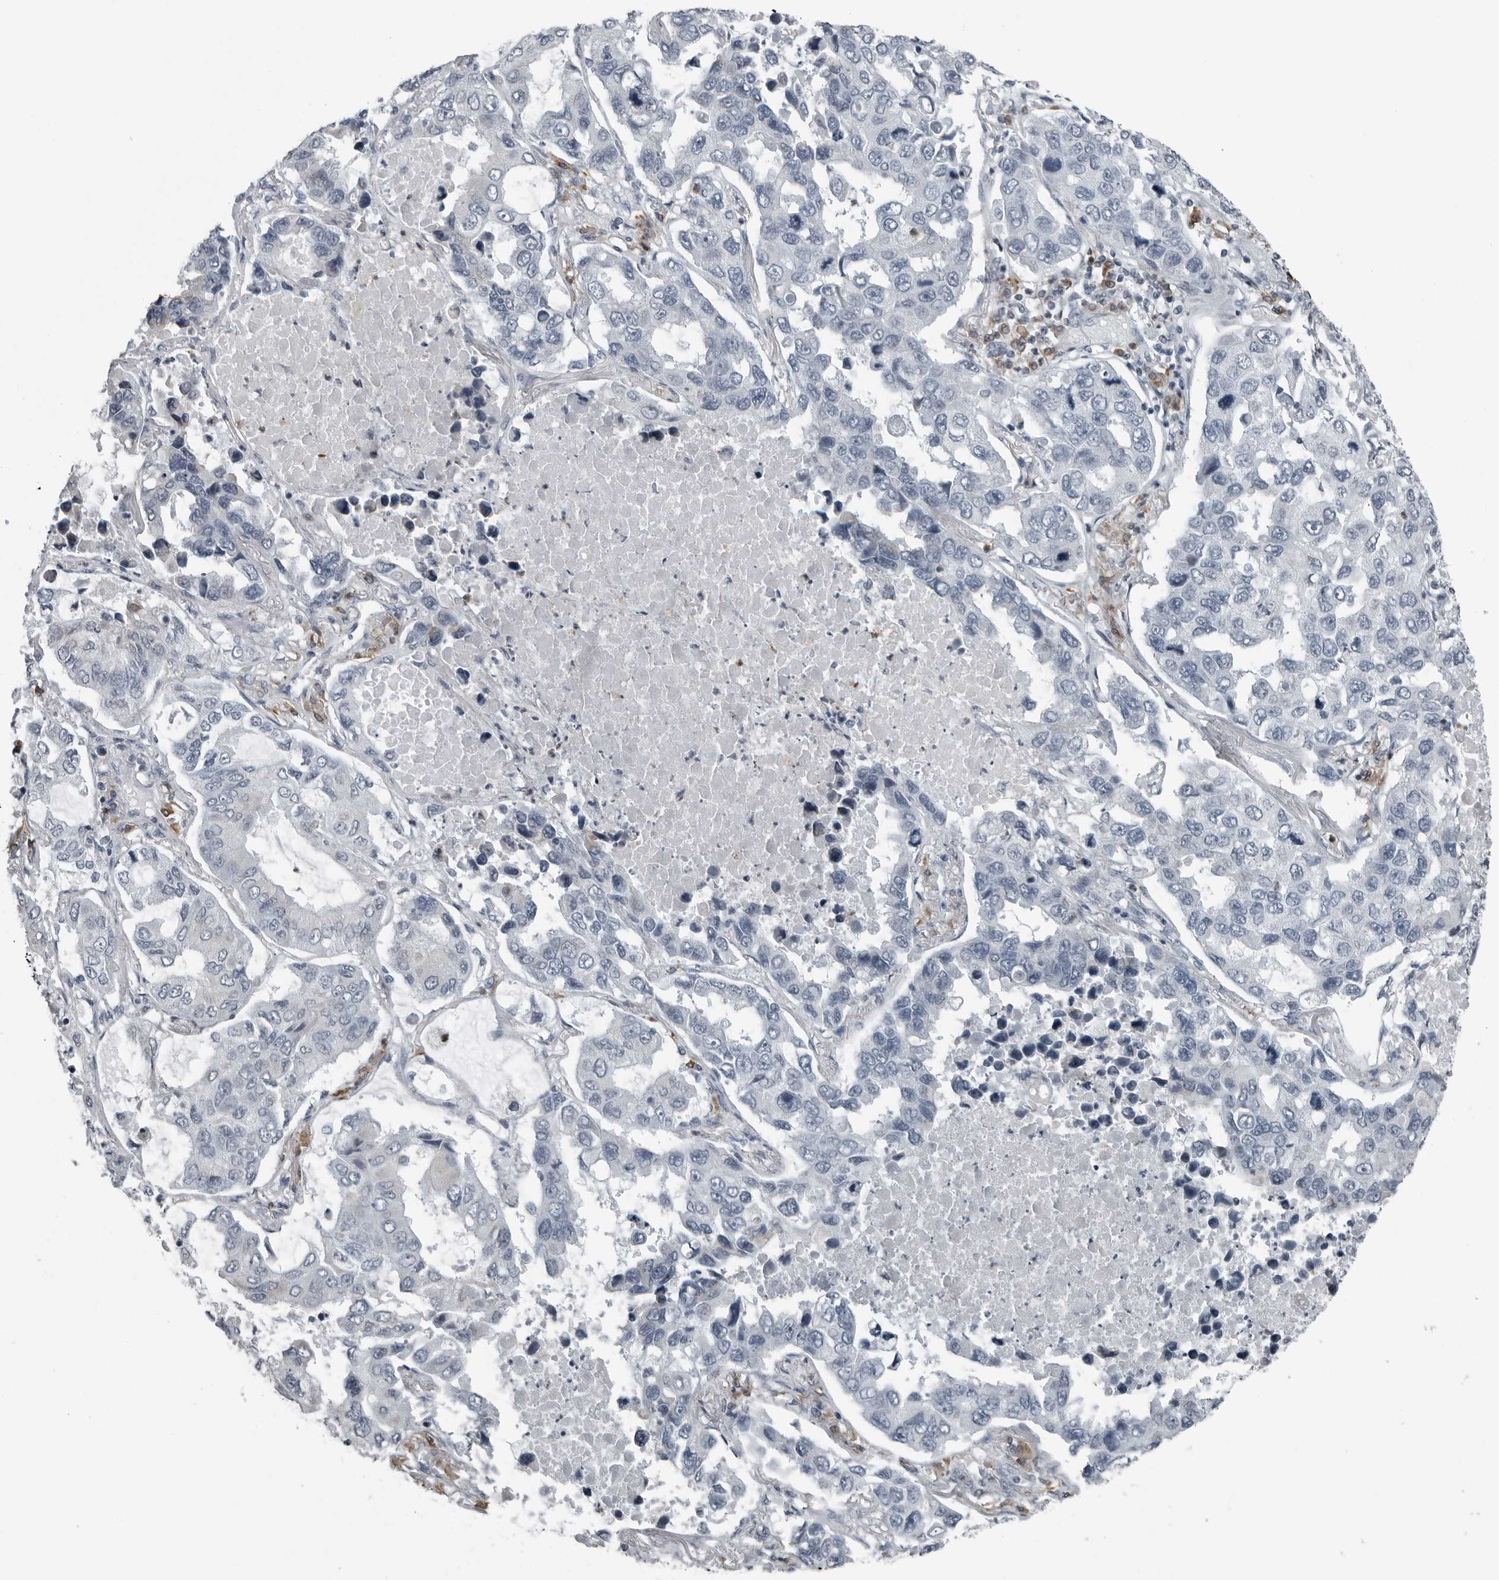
{"staining": {"intensity": "negative", "quantity": "none", "location": "none"}, "tissue": "lung cancer", "cell_type": "Tumor cells", "image_type": "cancer", "snomed": [{"axis": "morphology", "description": "Adenocarcinoma, NOS"}, {"axis": "topography", "description": "Lung"}], "caption": "There is no significant expression in tumor cells of lung cancer (adenocarcinoma).", "gene": "RTCA", "patient": {"sex": "male", "age": 64}}